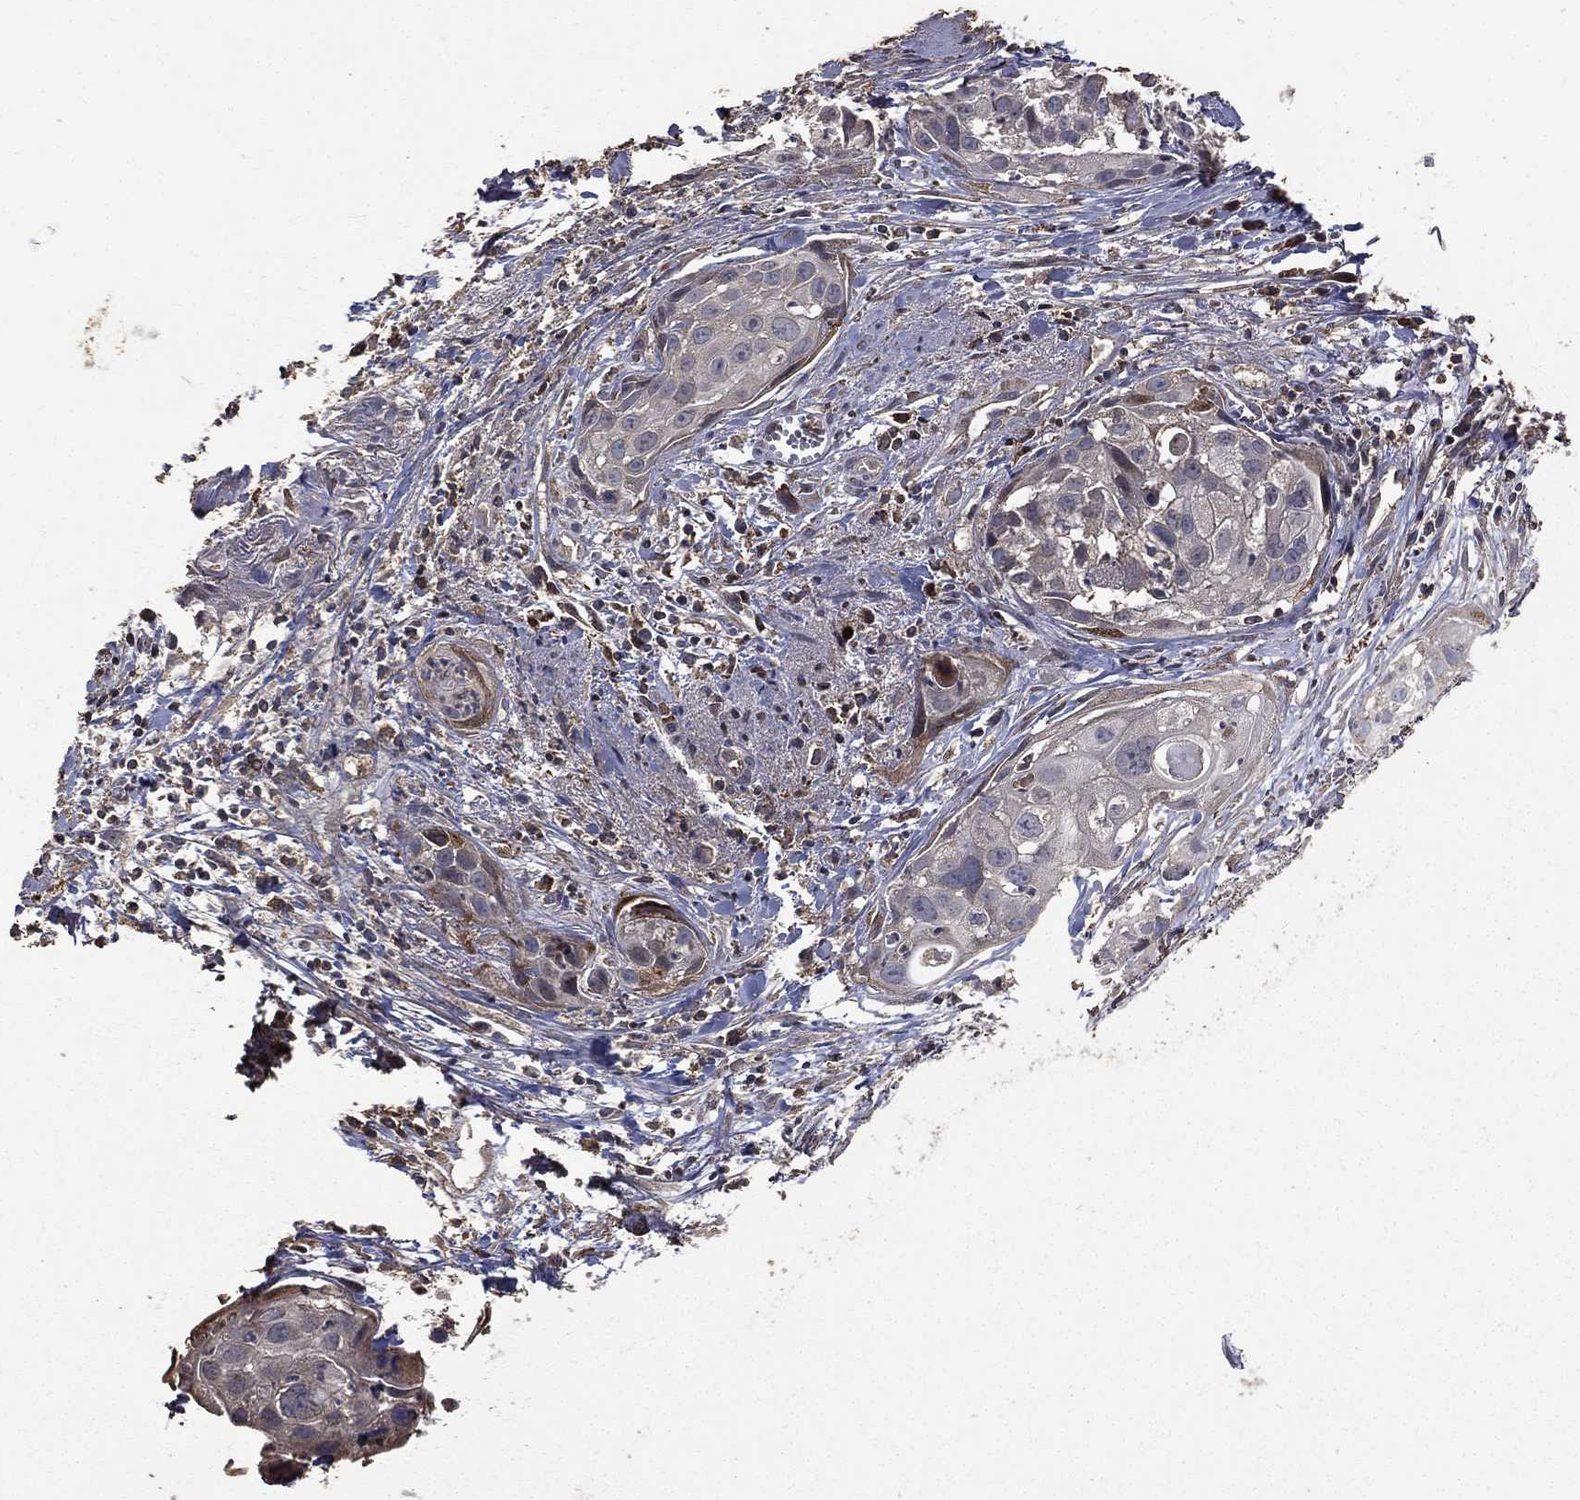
{"staining": {"intensity": "moderate", "quantity": "<25%", "location": "cytoplasmic/membranous"}, "tissue": "cervical cancer", "cell_type": "Tumor cells", "image_type": "cancer", "snomed": [{"axis": "morphology", "description": "Squamous cell carcinoma, NOS"}, {"axis": "topography", "description": "Cervix"}], "caption": "Tumor cells exhibit low levels of moderate cytoplasmic/membranous staining in about <25% of cells in human cervical squamous cell carcinoma.", "gene": "METTL27", "patient": {"sex": "female", "age": 53}}